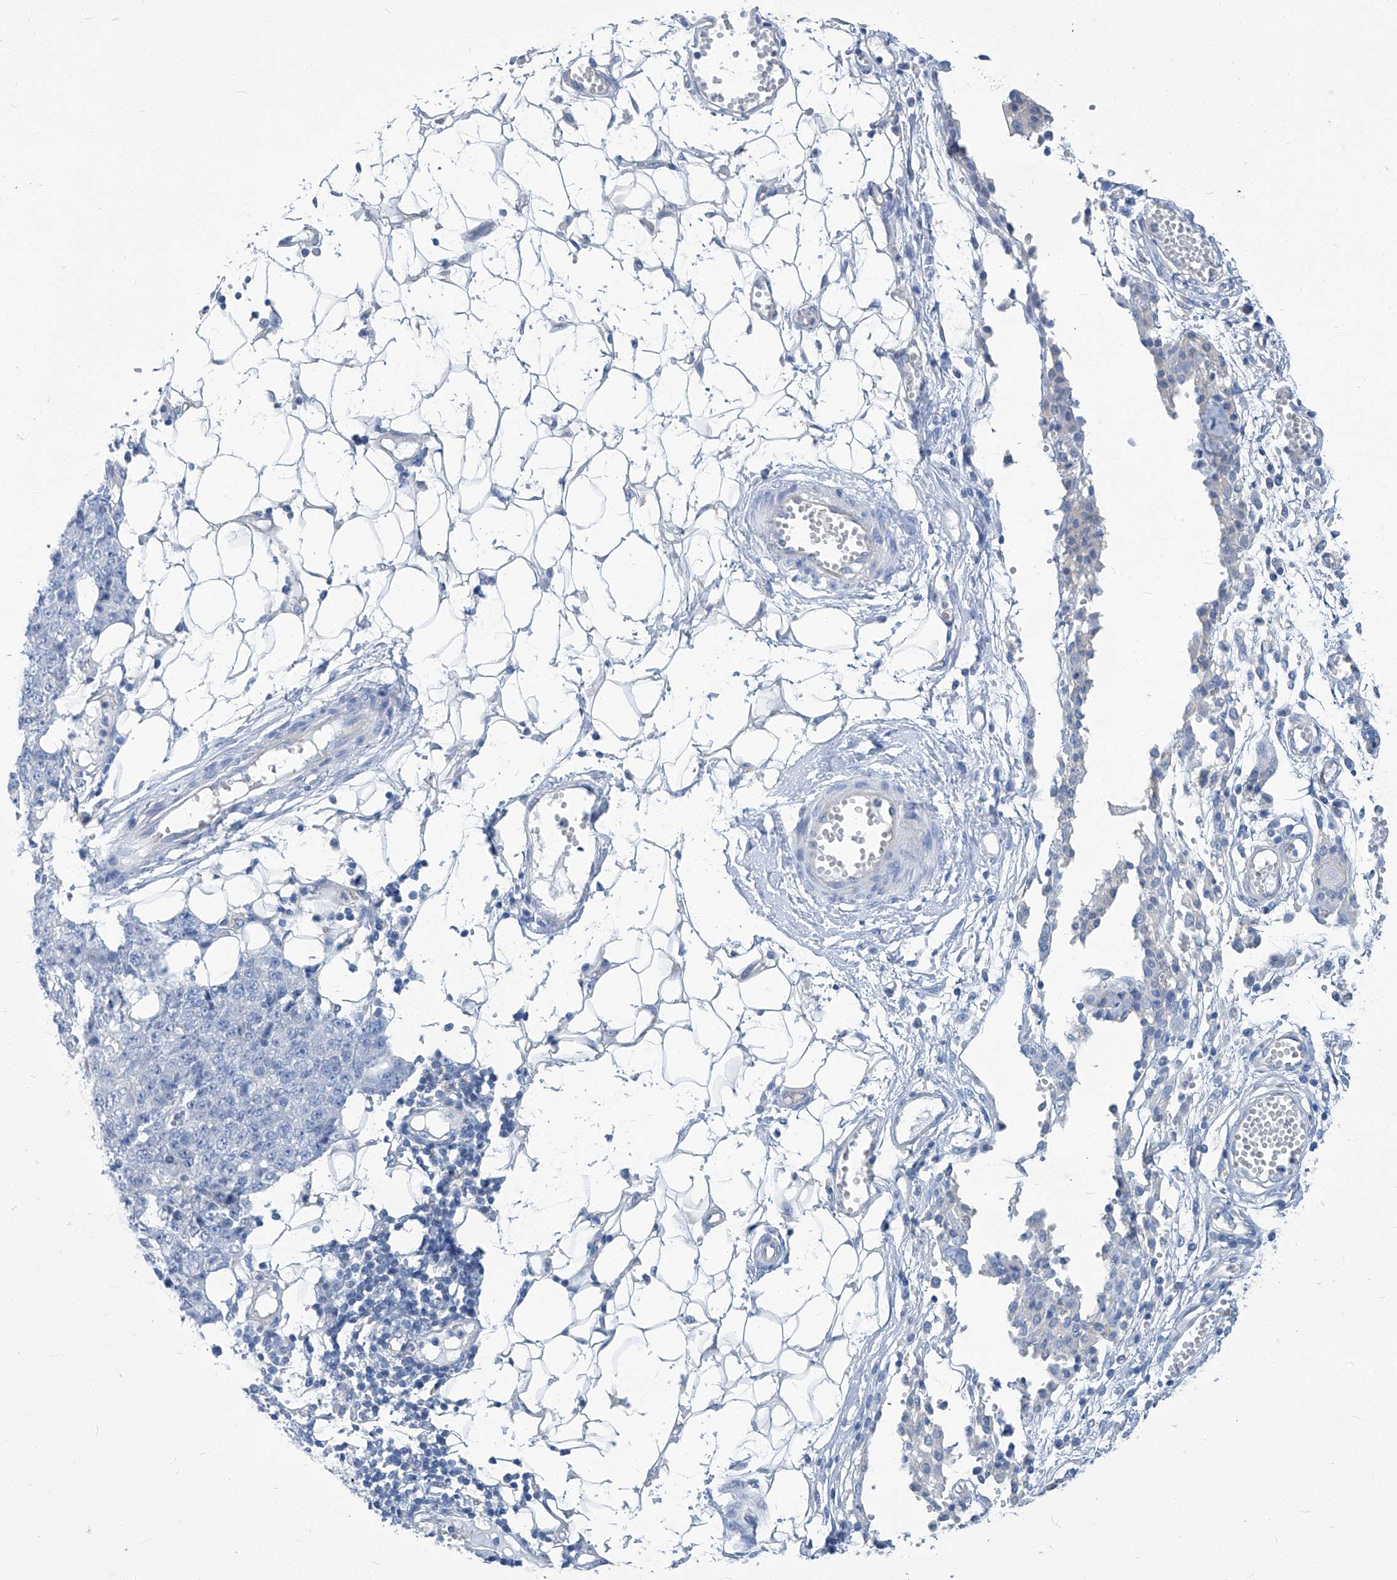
{"staining": {"intensity": "negative", "quantity": "none", "location": "none"}, "tissue": "ovarian cancer", "cell_type": "Tumor cells", "image_type": "cancer", "snomed": [{"axis": "morphology", "description": "Carcinoma, endometroid"}, {"axis": "topography", "description": "Ovary"}], "caption": "The IHC image has no significant staining in tumor cells of ovarian cancer tissue. (DAB (3,3'-diaminobenzidine) immunohistochemistry with hematoxylin counter stain).", "gene": "PFKL", "patient": {"sex": "female", "age": 42}}